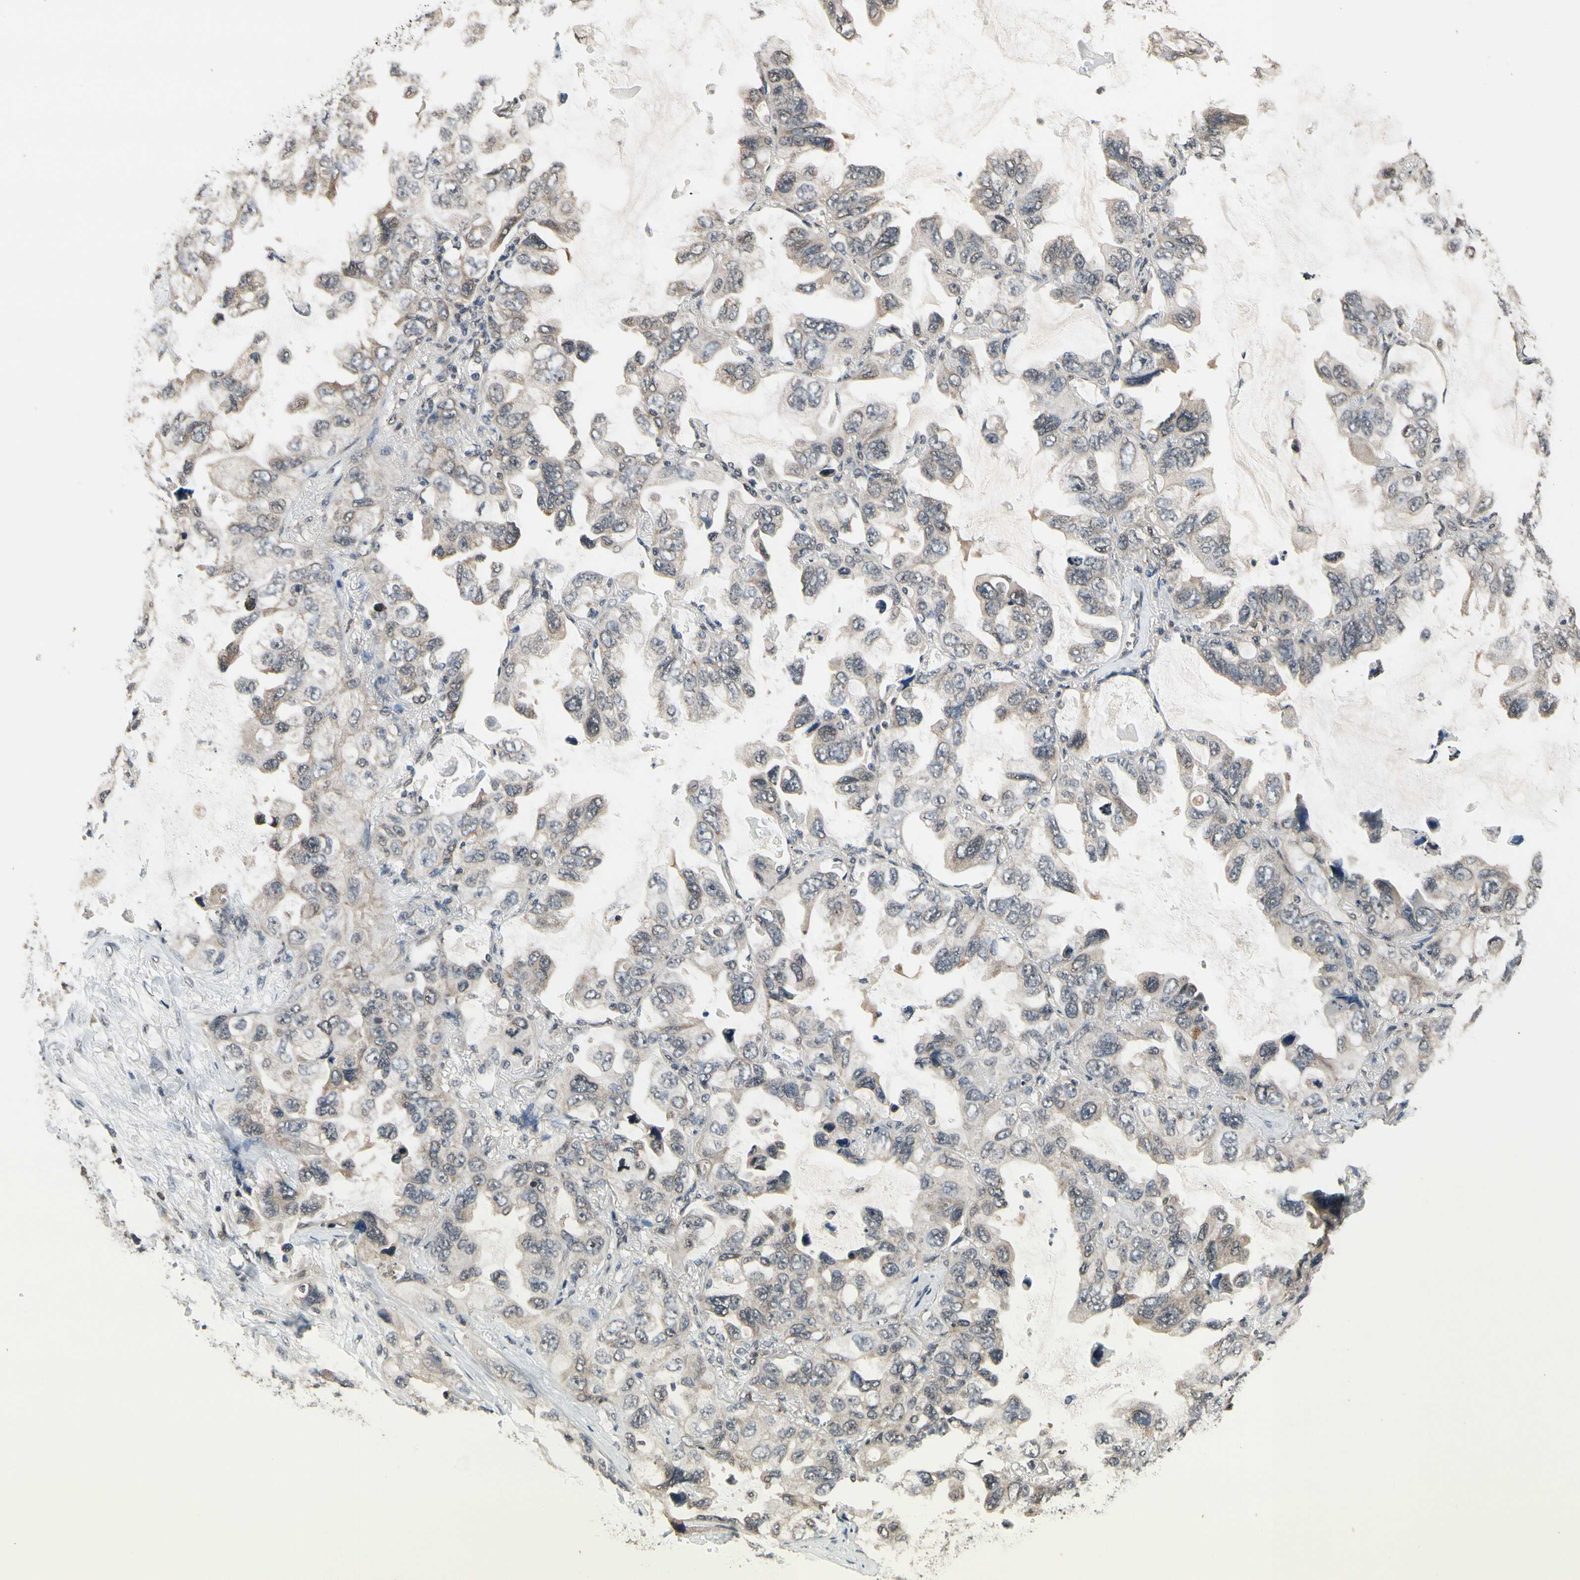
{"staining": {"intensity": "weak", "quantity": ">75%", "location": "cytoplasmic/membranous"}, "tissue": "lung cancer", "cell_type": "Tumor cells", "image_type": "cancer", "snomed": [{"axis": "morphology", "description": "Squamous cell carcinoma, NOS"}, {"axis": "topography", "description": "Lung"}], "caption": "DAB (3,3'-diaminobenzidine) immunohistochemical staining of human lung cancer reveals weak cytoplasmic/membranous protein positivity in about >75% of tumor cells. Ihc stains the protein of interest in brown and the nuclei are stained blue.", "gene": "GCLC", "patient": {"sex": "female", "age": 73}}